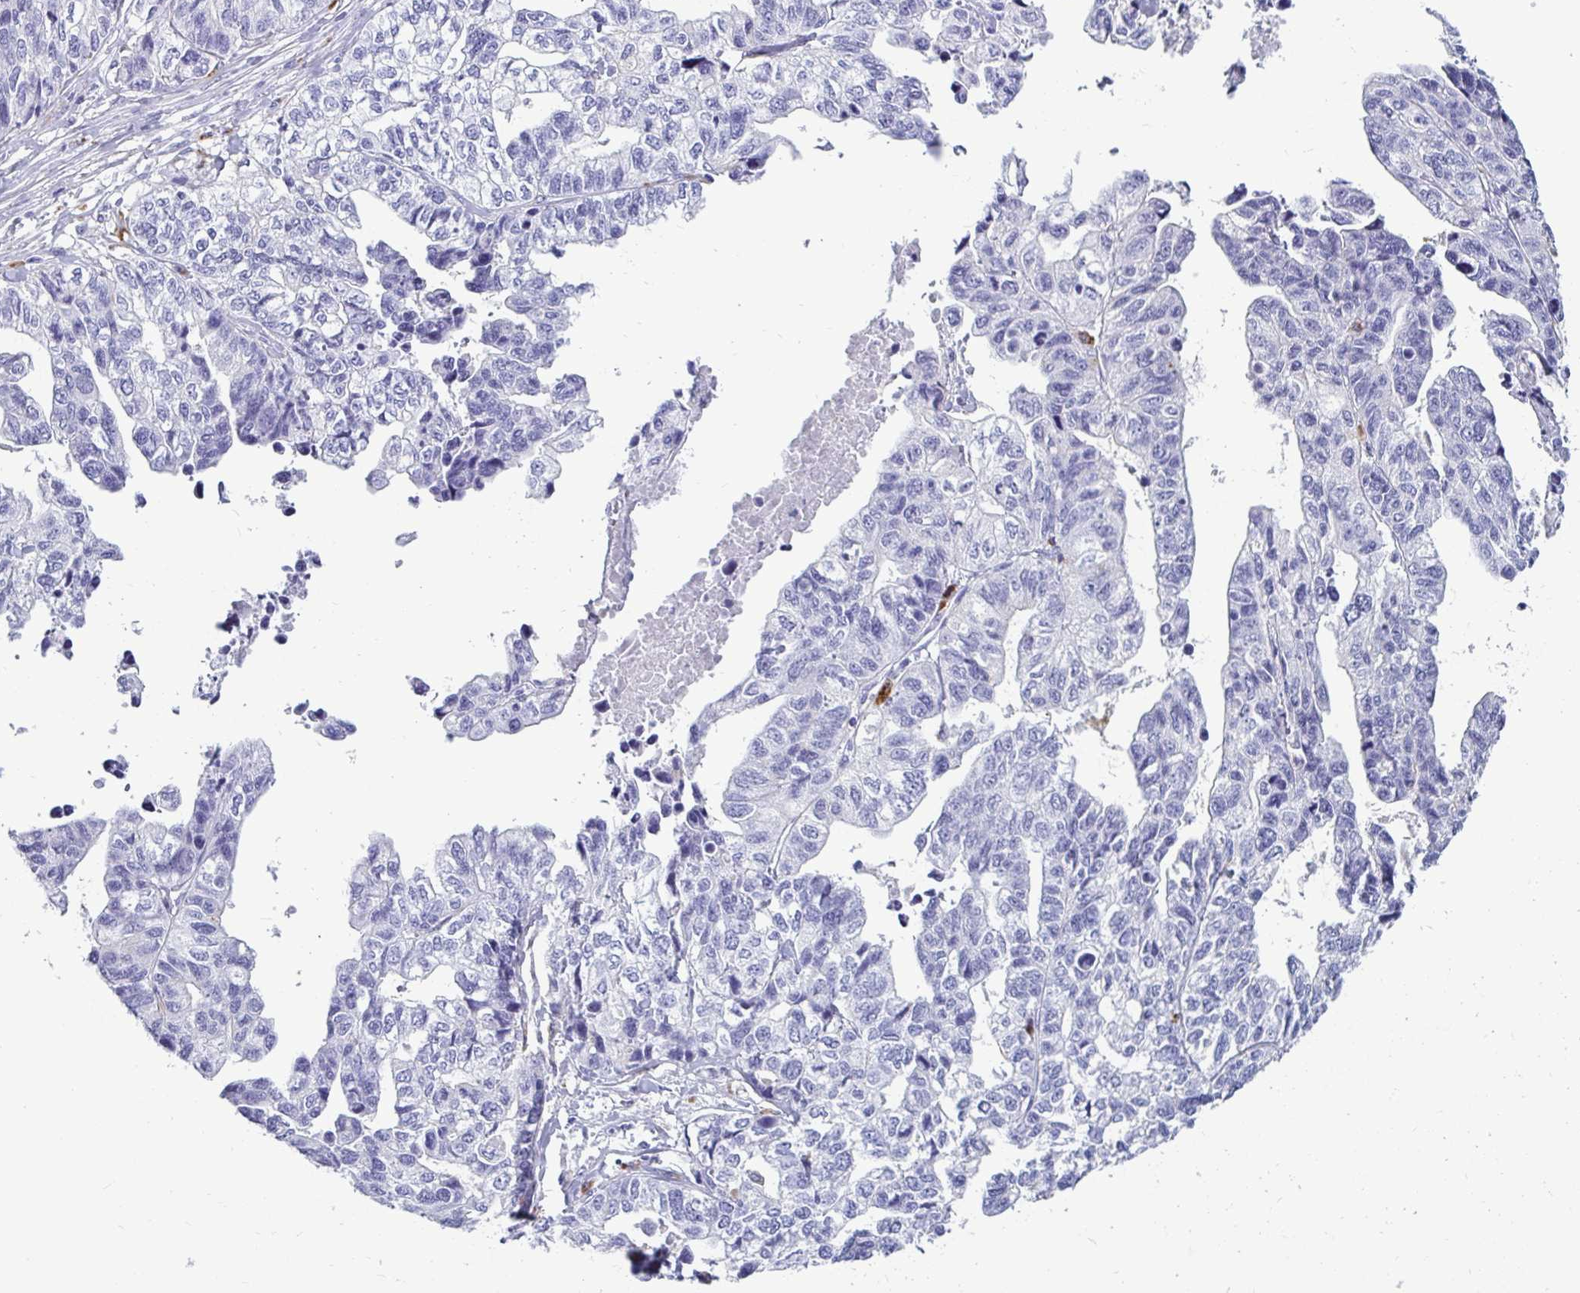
{"staining": {"intensity": "negative", "quantity": "none", "location": "none"}, "tissue": "stomach cancer", "cell_type": "Tumor cells", "image_type": "cancer", "snomed": [{"axis": "morphology", "description": "Adenocarcinoma, NOS"}, {"axis": "topography", "description": "Stomach, upper"}], "caption": "Immunohistochemical staining of human stomach adenocarcinoma reveals no significant positivity in tumor cells. Nuclei are stained in blue.", "gene": "CTSZ", "patient": {"sex": "female", "age": 67}}